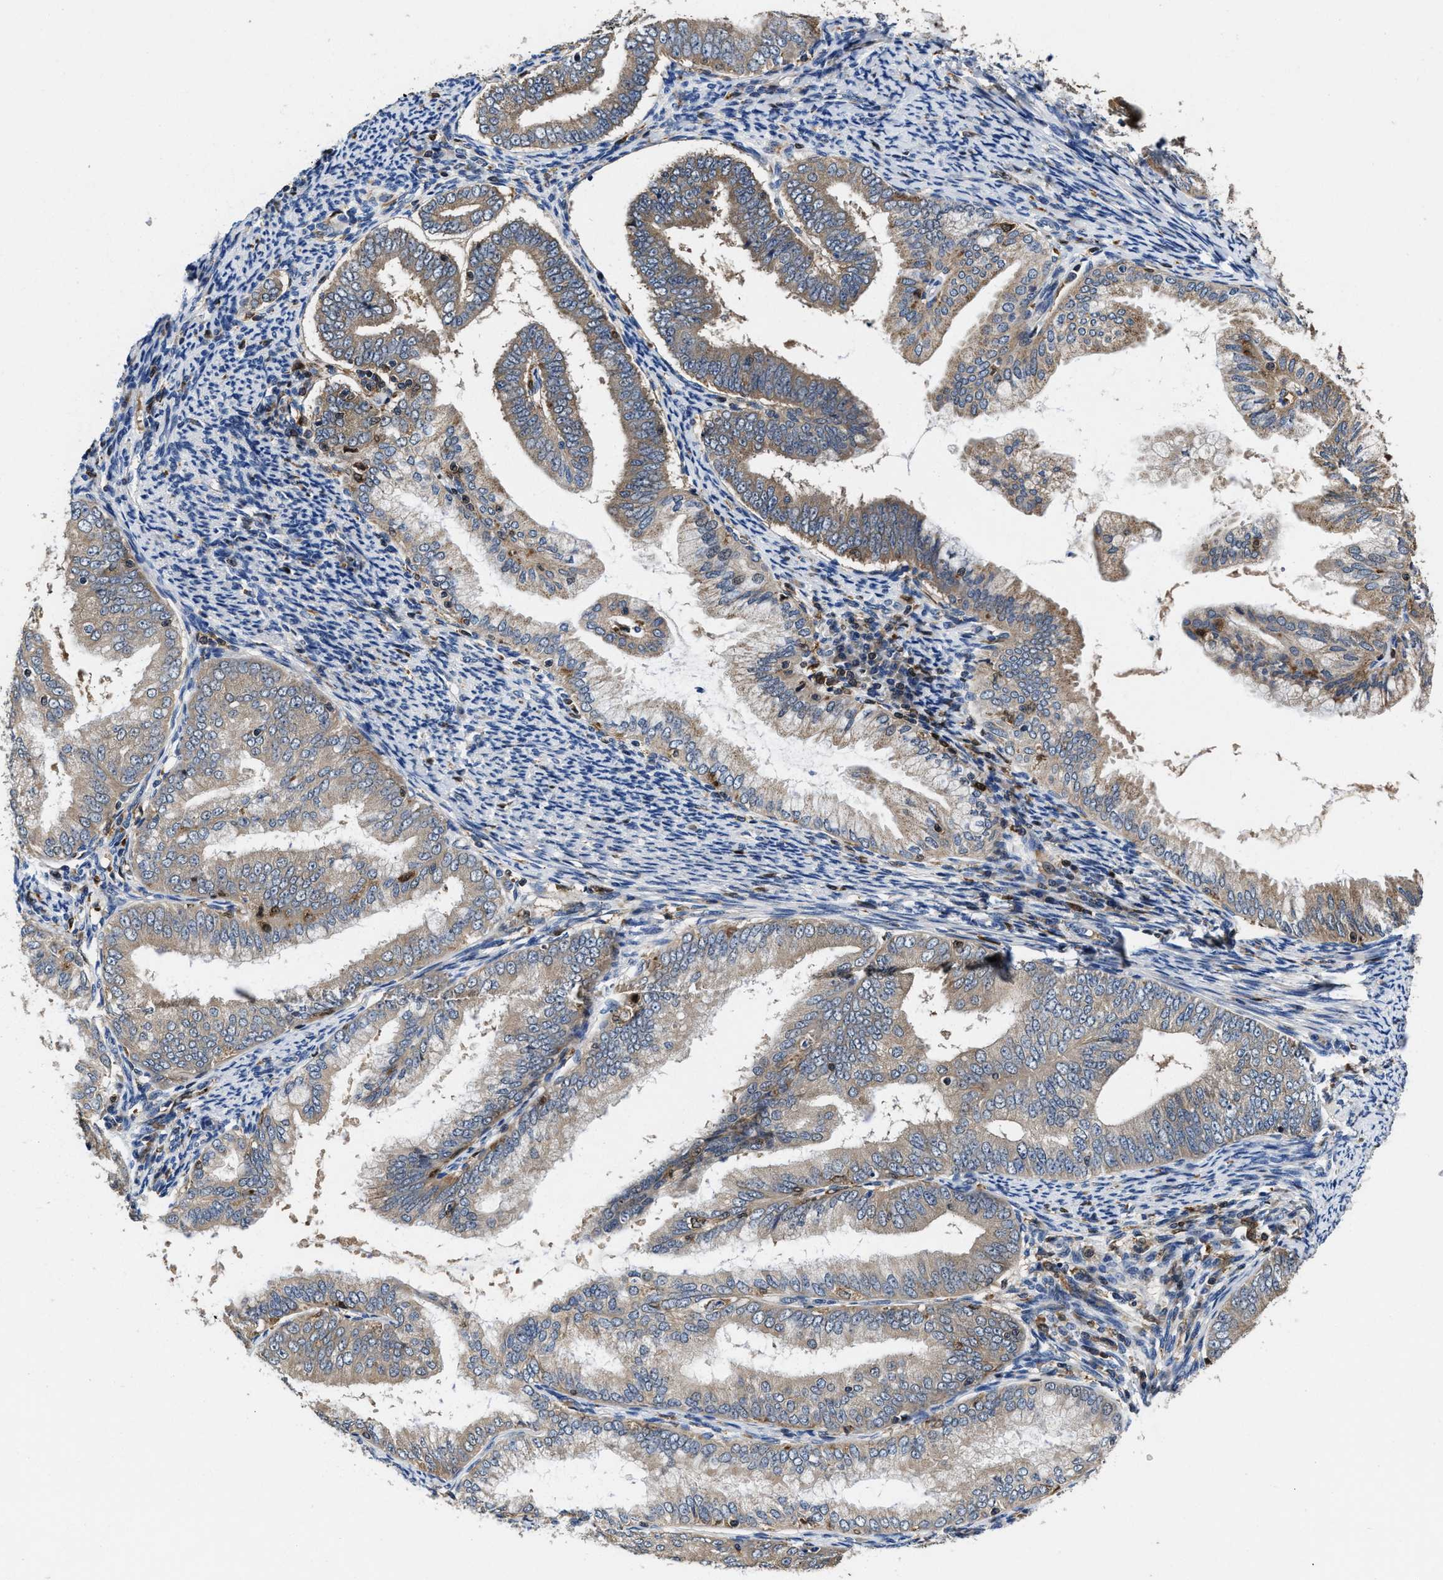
{"staining": {"intensity": "moderate", "quantity": "25%-75%", "location": "cytoplasmic/membranous"}, "tissue": "endometrial cancer", "cell_type": "Tumor cells", "image_type": "cancer", "snomed": [{"axis": "morphology", "description": "Adenocarcinoma, NOS"}, {"axis": "topography", "description": "Endometrium"}], "caption": "This is an image of immunohistochemistry (IHC) staining of endometrial cancer (adenocarcinoma), which shows moderate positivity in the cytoplasmic/membranous of tumor cells.", "gene": "RGS10", "patient": {"sex": "female", "age": 63}}